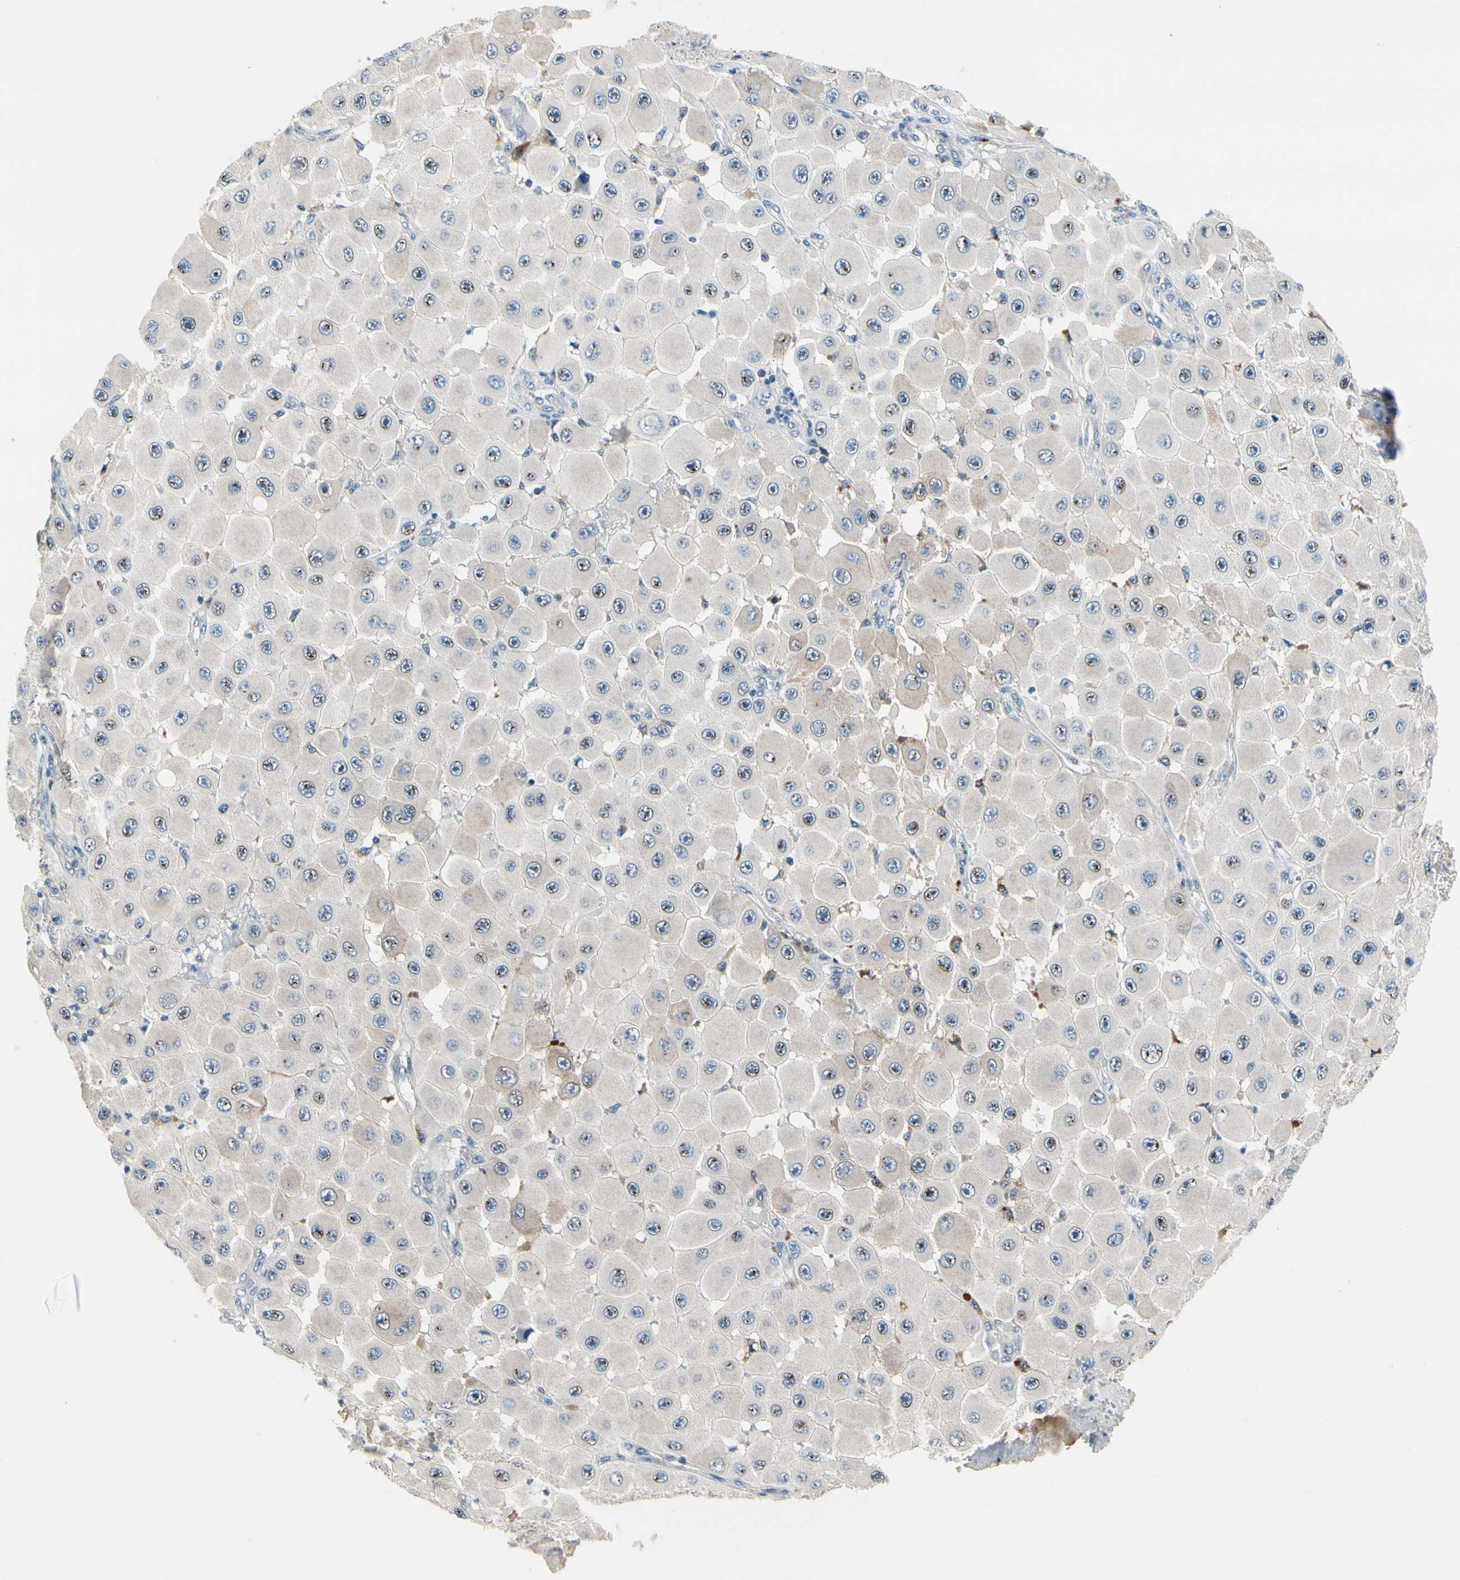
{"staining": {"intensity": "moderate", "quantity": "<25%", "location": "nuclear"}, "tissue": "melanoma", "cell_type": "Tumor cells", "image_type": "cancer", "snomed": [{"axis": "morphology", "description": "Malignant melanoma, NOS"}, {"axis": "topography", "description": "Skin"}], "caption": "This photomicrograph displays IHC staining of human melanoma, with low moderate nuclear staining in approximately <25% of tumor cells.", "gene": "NFASC", "patient": {"sex": "female", "age": 81}}